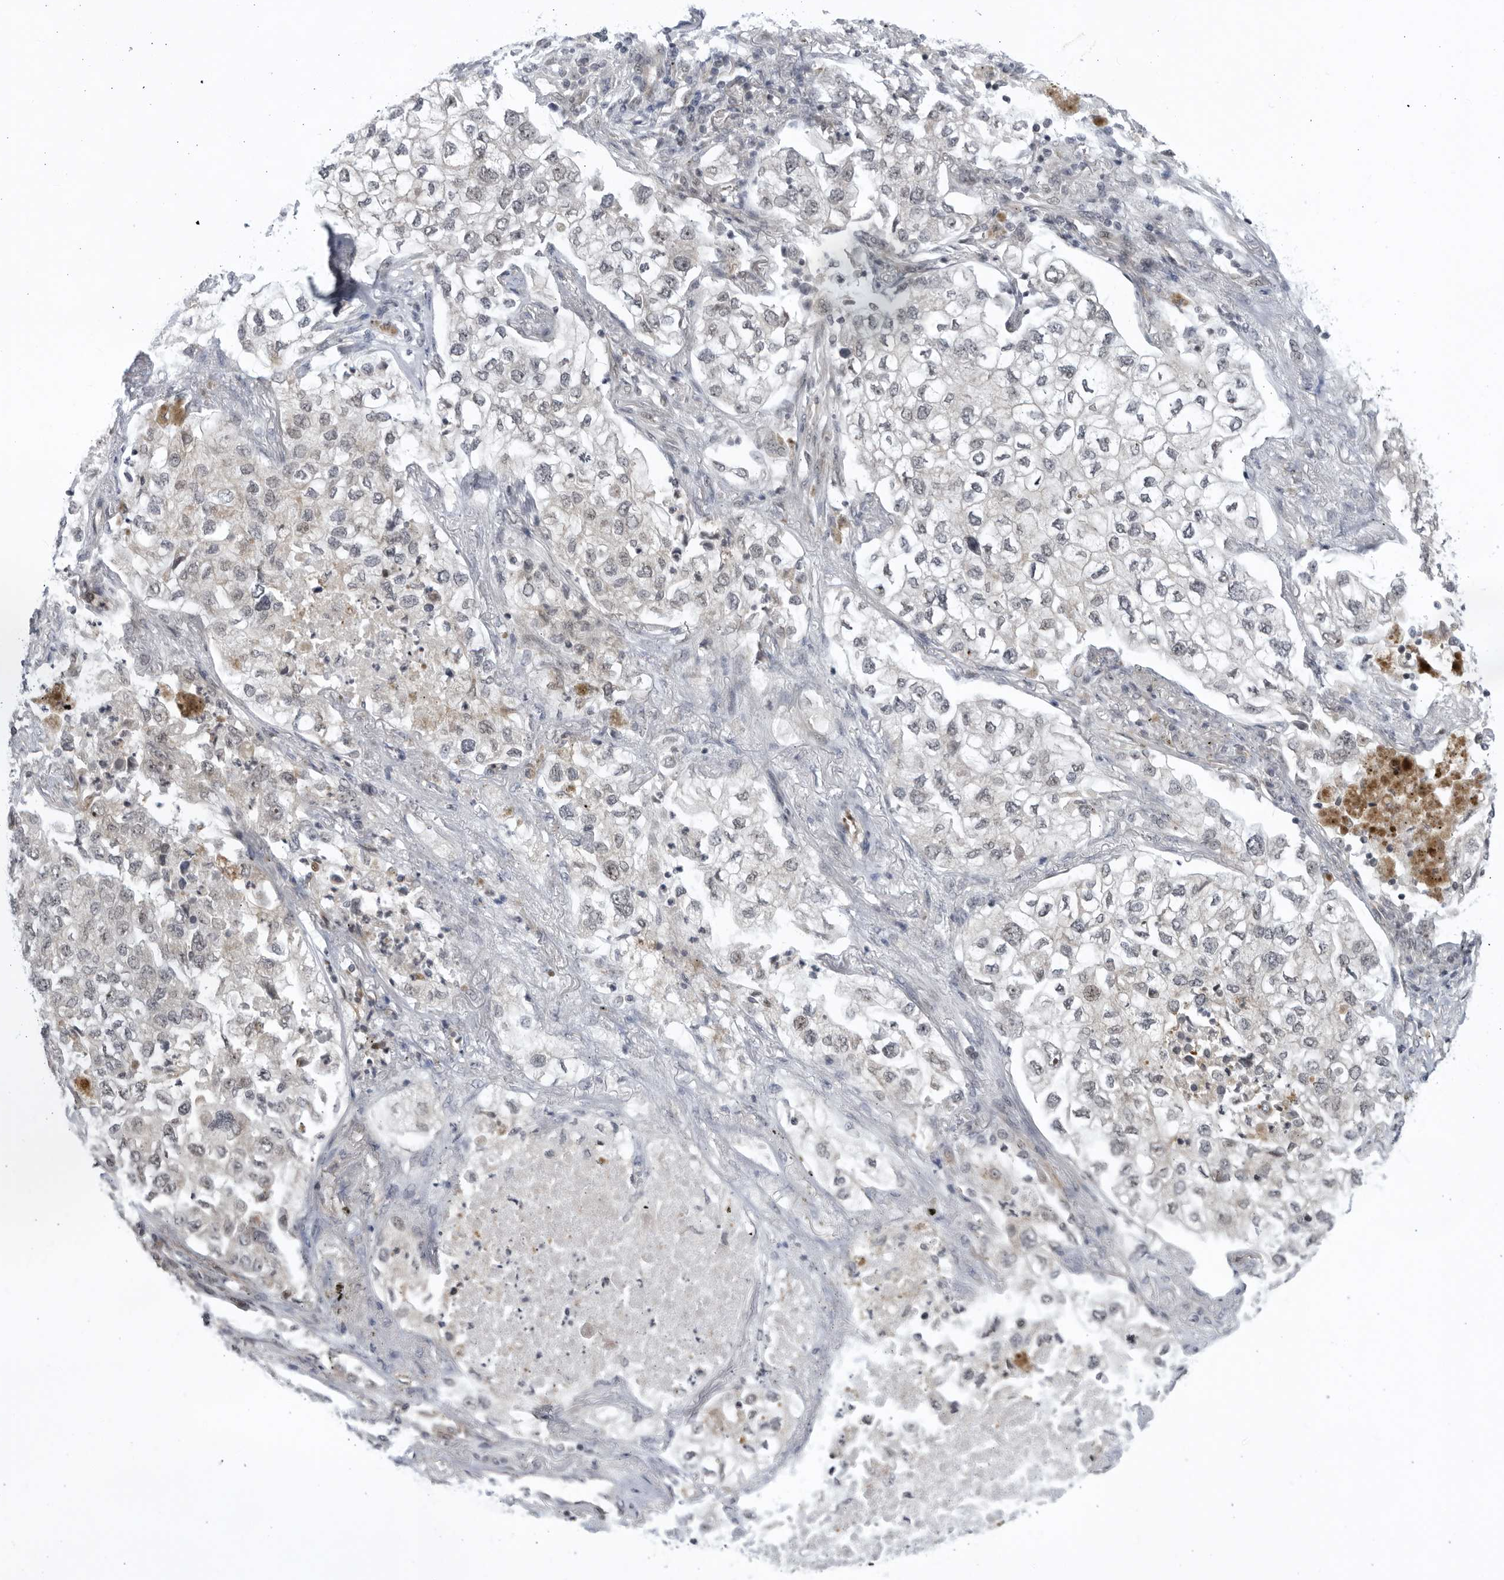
{"staining": {"intensity": "weak", "quantity": "25%-75%", "location": "cytoplasmic/membranous,nuclear"}, "tissue": "lung cancer", "cell_type": "Tumor cells", "image_type": "cancer", "snomed": [{"axis": "morphology", "description": "Adenocarcinoma, NOS"}, {"axis": "topography", "description": "Lung"}], "caption": "Lung cancer (adenocarcinoma) stained with immunohistochemistry demonstrates weak cytoplasmic/membranous and nuclear expression in about 25%-75% of tumor cells.", "gene": "ITGB3BP", "patient": {"sex": "male", "age": 63}}